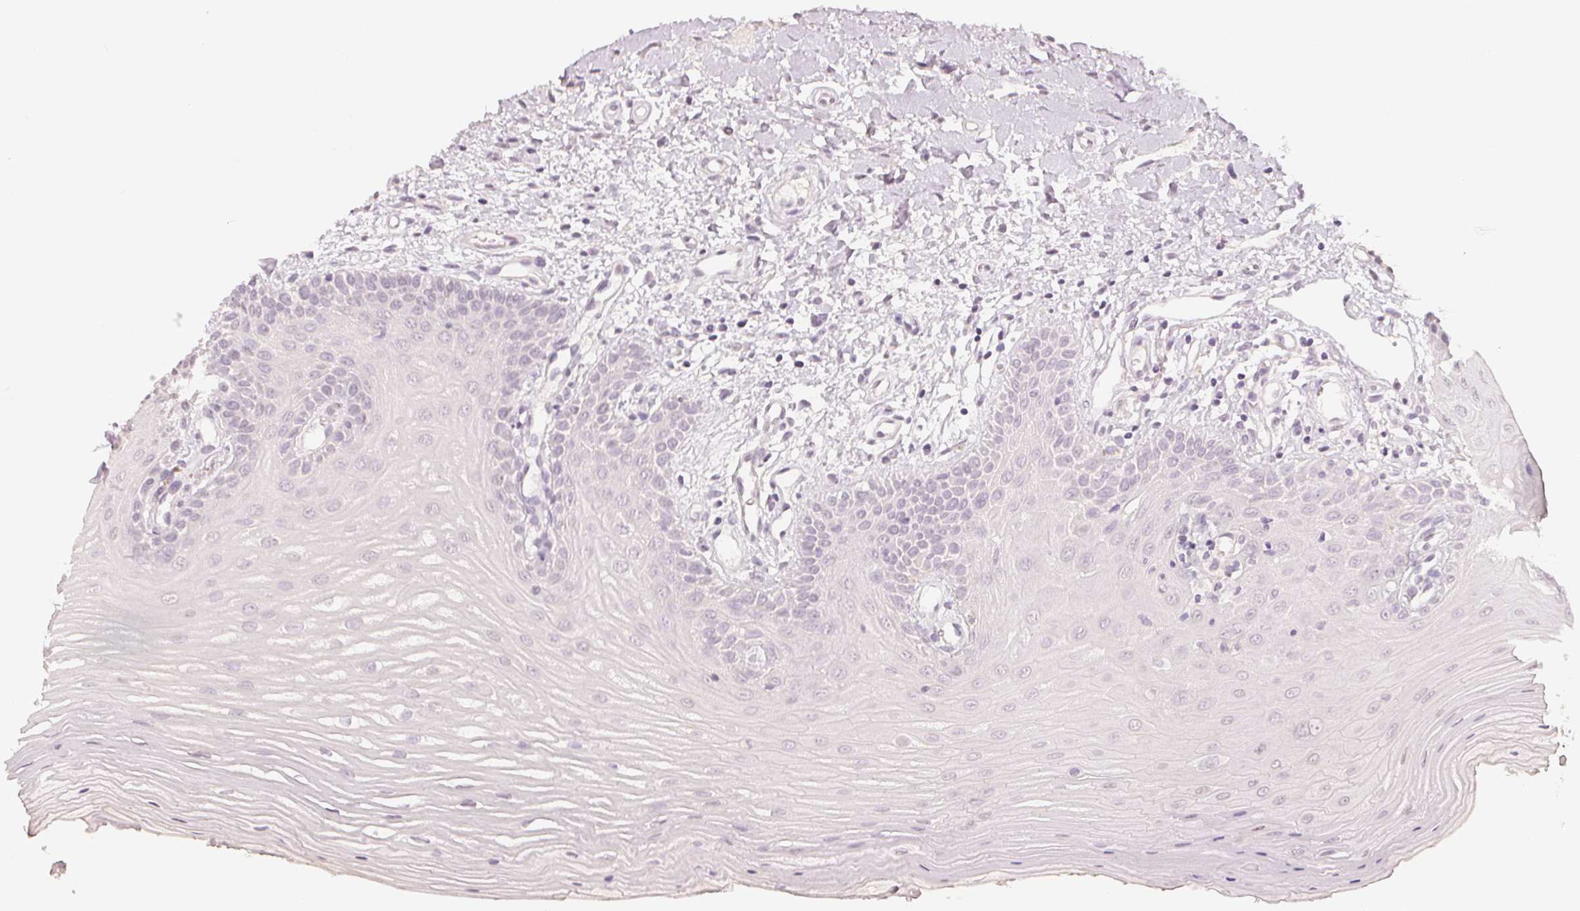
{"staining": {"intensity": "negative", "quantity": "none", "location": "none"}, "tissue": "oral mucosa", "cell_type": "Squamous epithelial cells", "image_type": "normal", "snomed": [{"axis": "morphology", "description": "Normal tissue, NOS"}, {"axis": "topography", "description": "Oral tissue"}], "caption": "An immunohistochemistry image of benign oral mucosa is shown. There is no staining in squamous epithelial cells of oral mucosa. Brightfield microscopy of immunohistochemistry (IHC) stained with DAB (brown) and hematoxylin (blue), captured at high magnification.", "gene": "CALB1", "patient": {"sex": "female", "age": 73}}